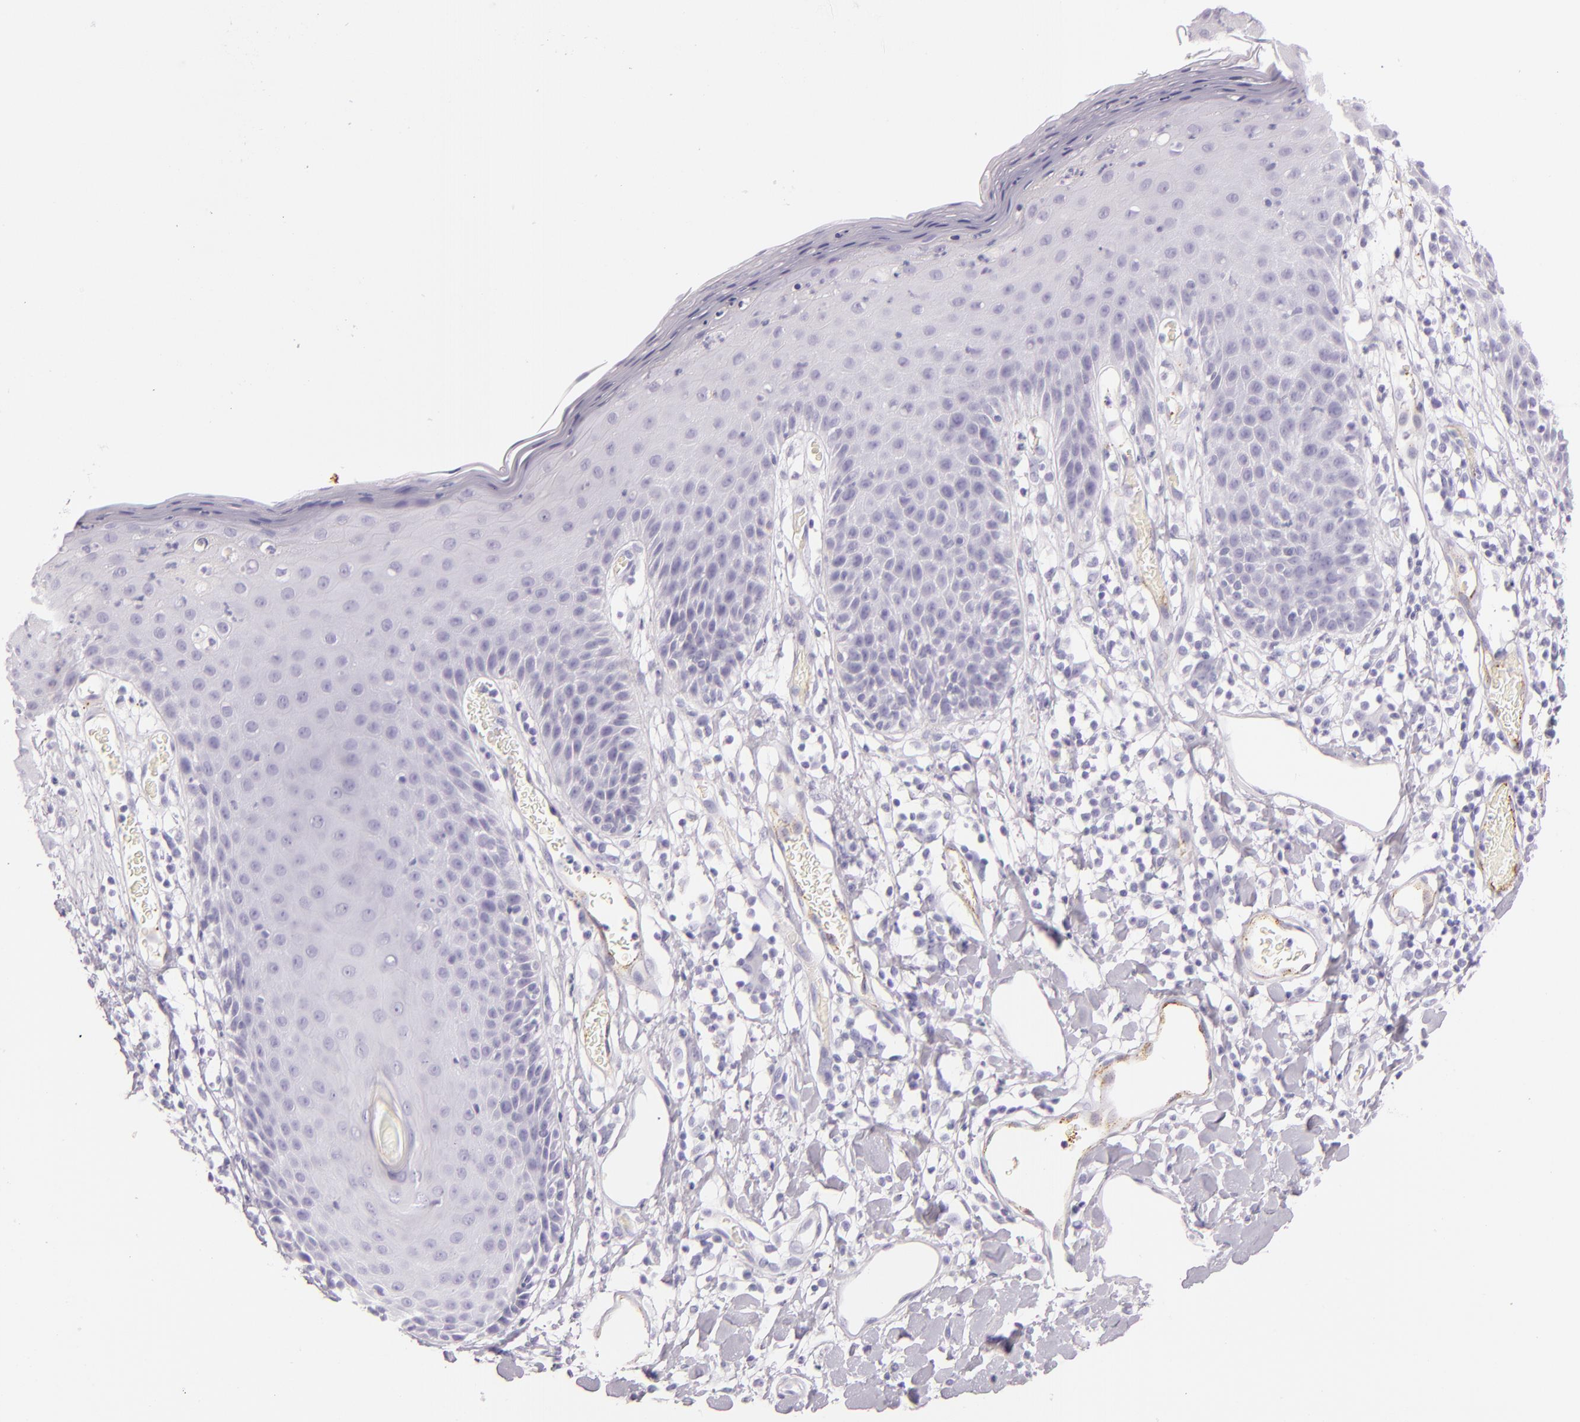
{"staining": {"intensity": "negative", "quantity": "none", "location": "none"}, "tissue": "skin", "cell_type": "Epidermal cells", "image_type": "normal", "snomed": [{"axis": "morphology", "description": "Normal tissue, NOS"}, {"axis": "topography", "description": "Vulva"}, {"axis": "topography", "description": "Peripheral nerve tissue"}], "caption": "This is a photomicrograph of immunohistochemistry staining of benign skin, which shows no expression in epidermal cells.", "gene": "SELP", "patient": {"sex": "female", "age": 68}}